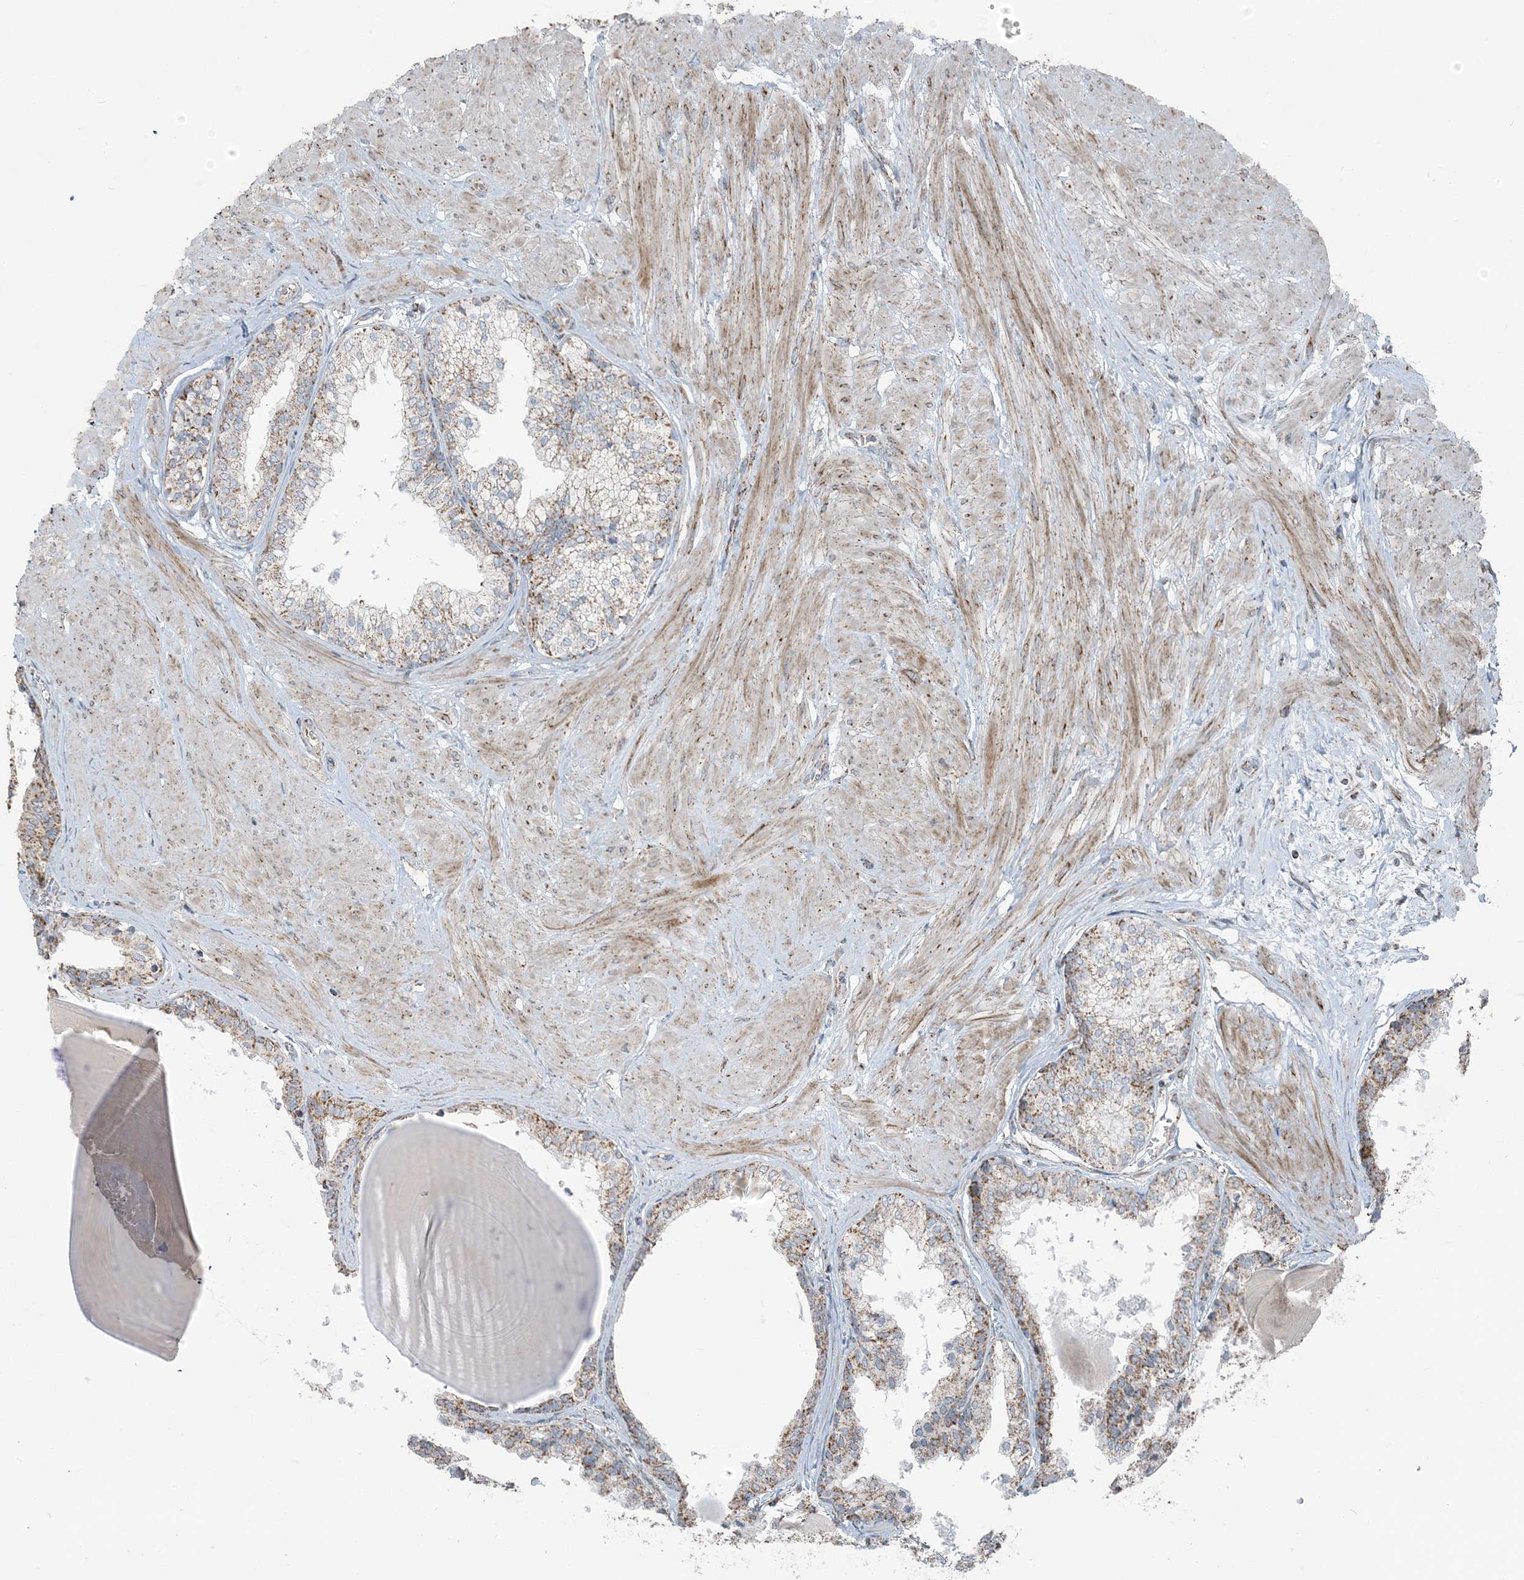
{"staining": {"intensity": "moderate", "quantity": "25%-75%", "location": "cytoplasmic/membranous"}, "tissue": "prostate", "cell_type": "Glandular cells", "image_type": "normal", "snomed": [{"axis": "morphology", "description": "Normal tissue, NOS"}, {"axis": "topography", "description": "Prostate"}], "caption": "This micrograph displays immunohistochemistry staining of unremarkable prostate, with medium moderate cytoplasmic/membranous staining in approximately 25%-75% of glandular cells.", "gene": "PILRB", "patient": {"sex": "male", "age": 48}}